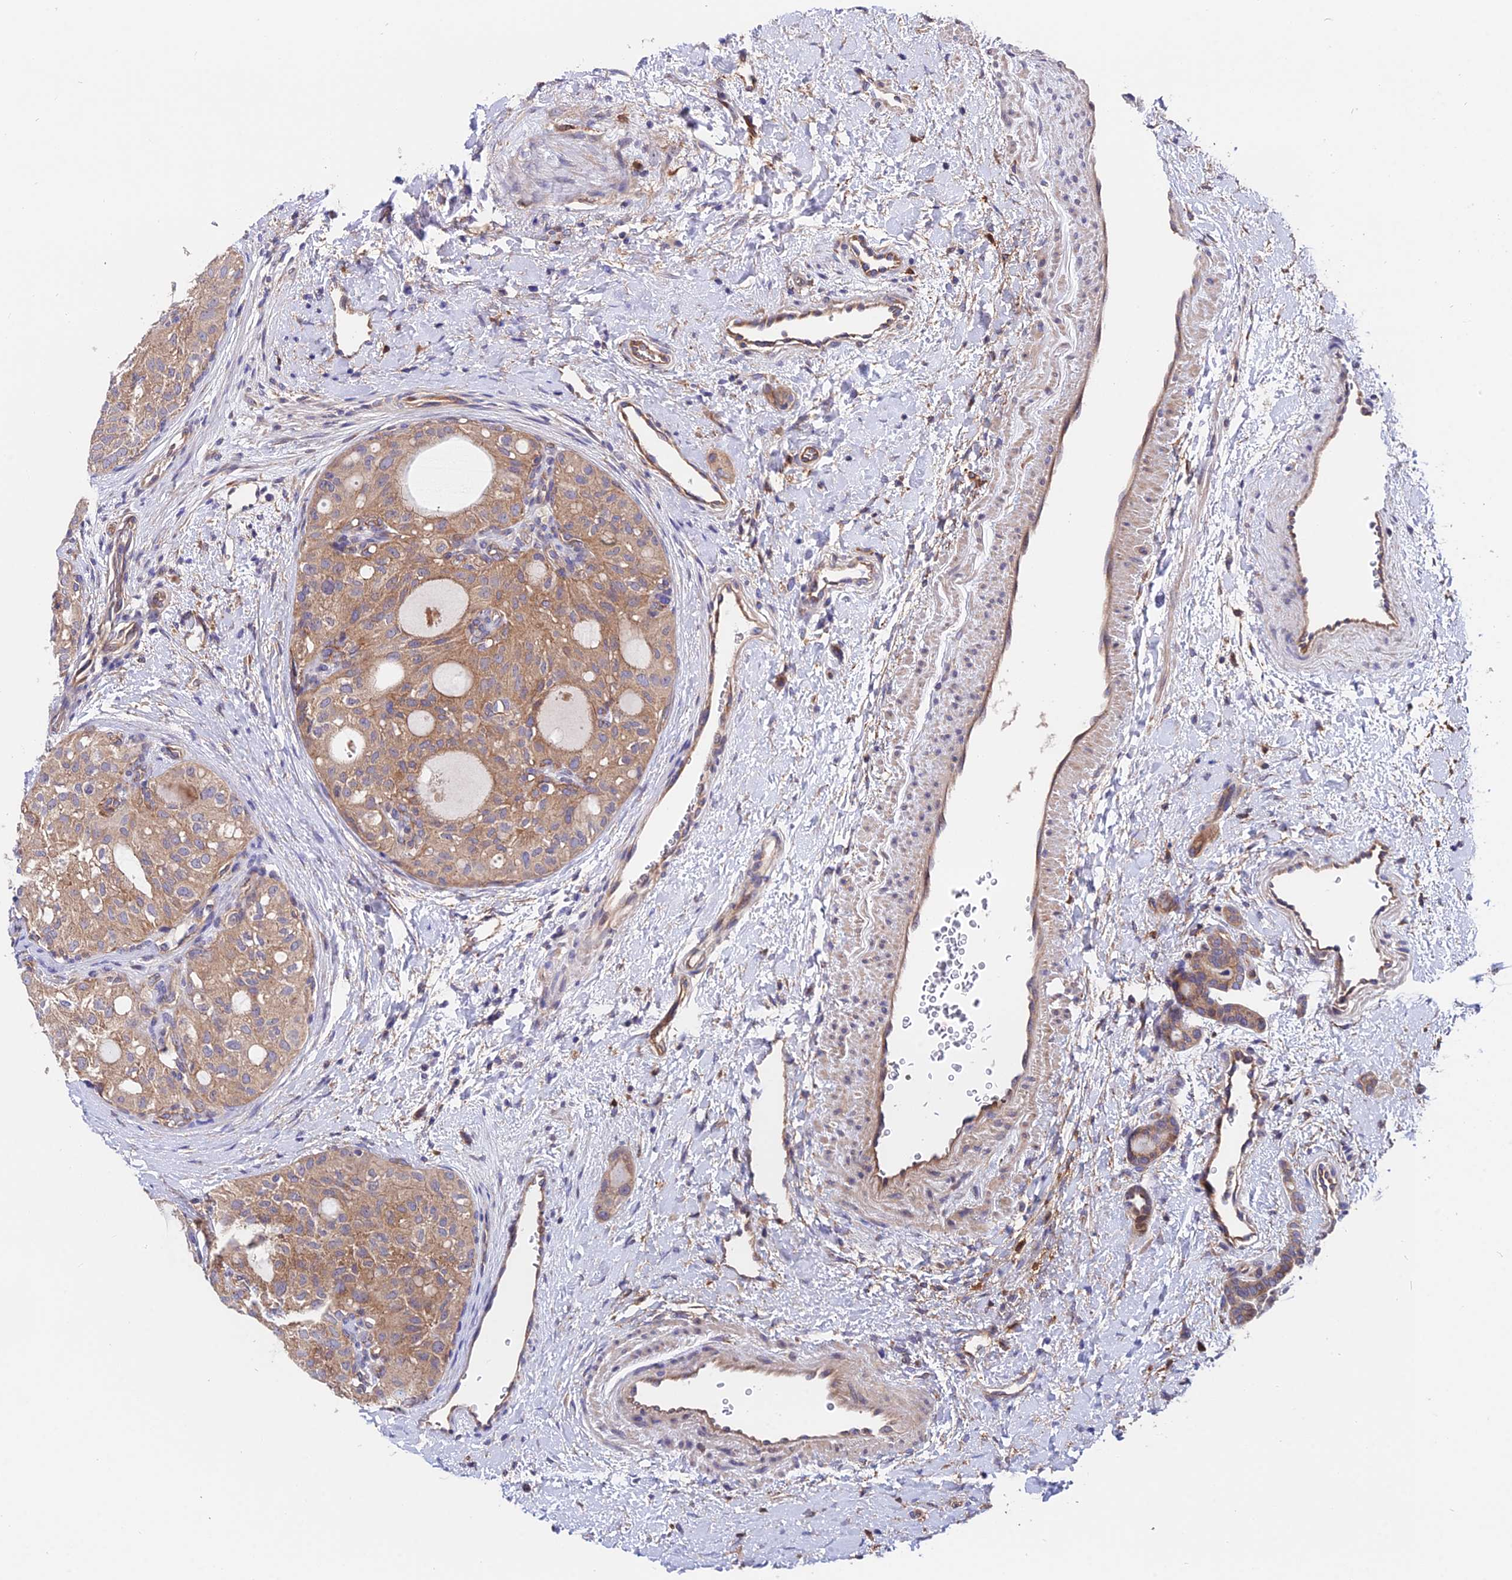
{"staining": {"intensity": "weak", "quantity": ">75%", "location": "cytoplasmic/membranous"}, "tissue": "thyroid cancer", "cell_type": "Tumor cells", "image_type": "cancer", "snomed": [{"axis": "morphology", "description": "Follicular adenoma carcinoma, NOS"}, {"axis": "topography", "description": "Thyroid gland"}], "caption": "This is an image of IHC staining of thyroid follicular adenoma carcinoma, which shows weak expression in the cytoplasmic/membranous of tumor cells.", "gene": "CDC37L1", "patient": {"sex": "male", "age": 75}}